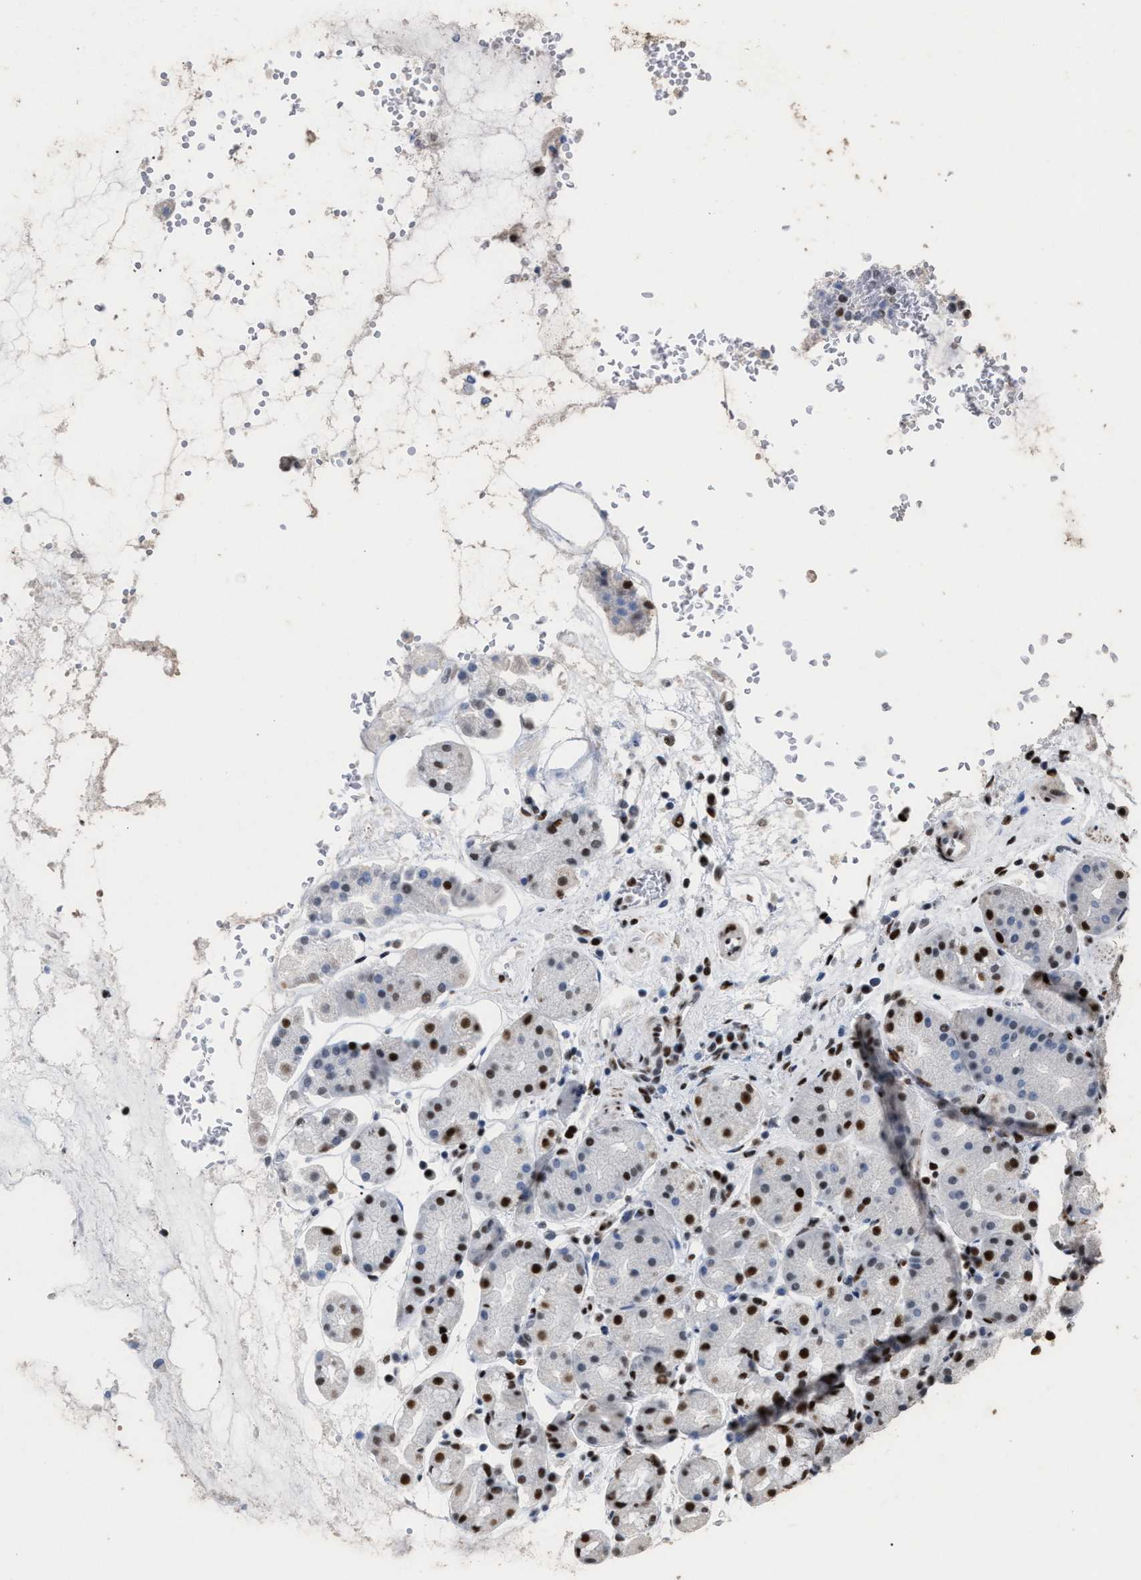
{"staining": {"intensity": "moderate", "quantity": "25%-75%", "location": "nuclear"}, "tissue": "stomach", "cell_type": "Glandular cells", "image_type": "normal", "snomed": [{"axis": "morphology", "description": "Normal tissue, NOS"}, {"axis": "topography", "description": "Stomach"}, {"axis": "topography", "description": "Stomach, lower"}], "caption": "Moderate nuclear protein positivity is seen in approximately 25%-75% of glandular cells in stomach. Immunohistochemistry (ihc) stains the protein in brown and the nuclei are stained blue.", "gene": "TP53BP1", "patient": {"sex": "female", "age": 56}}